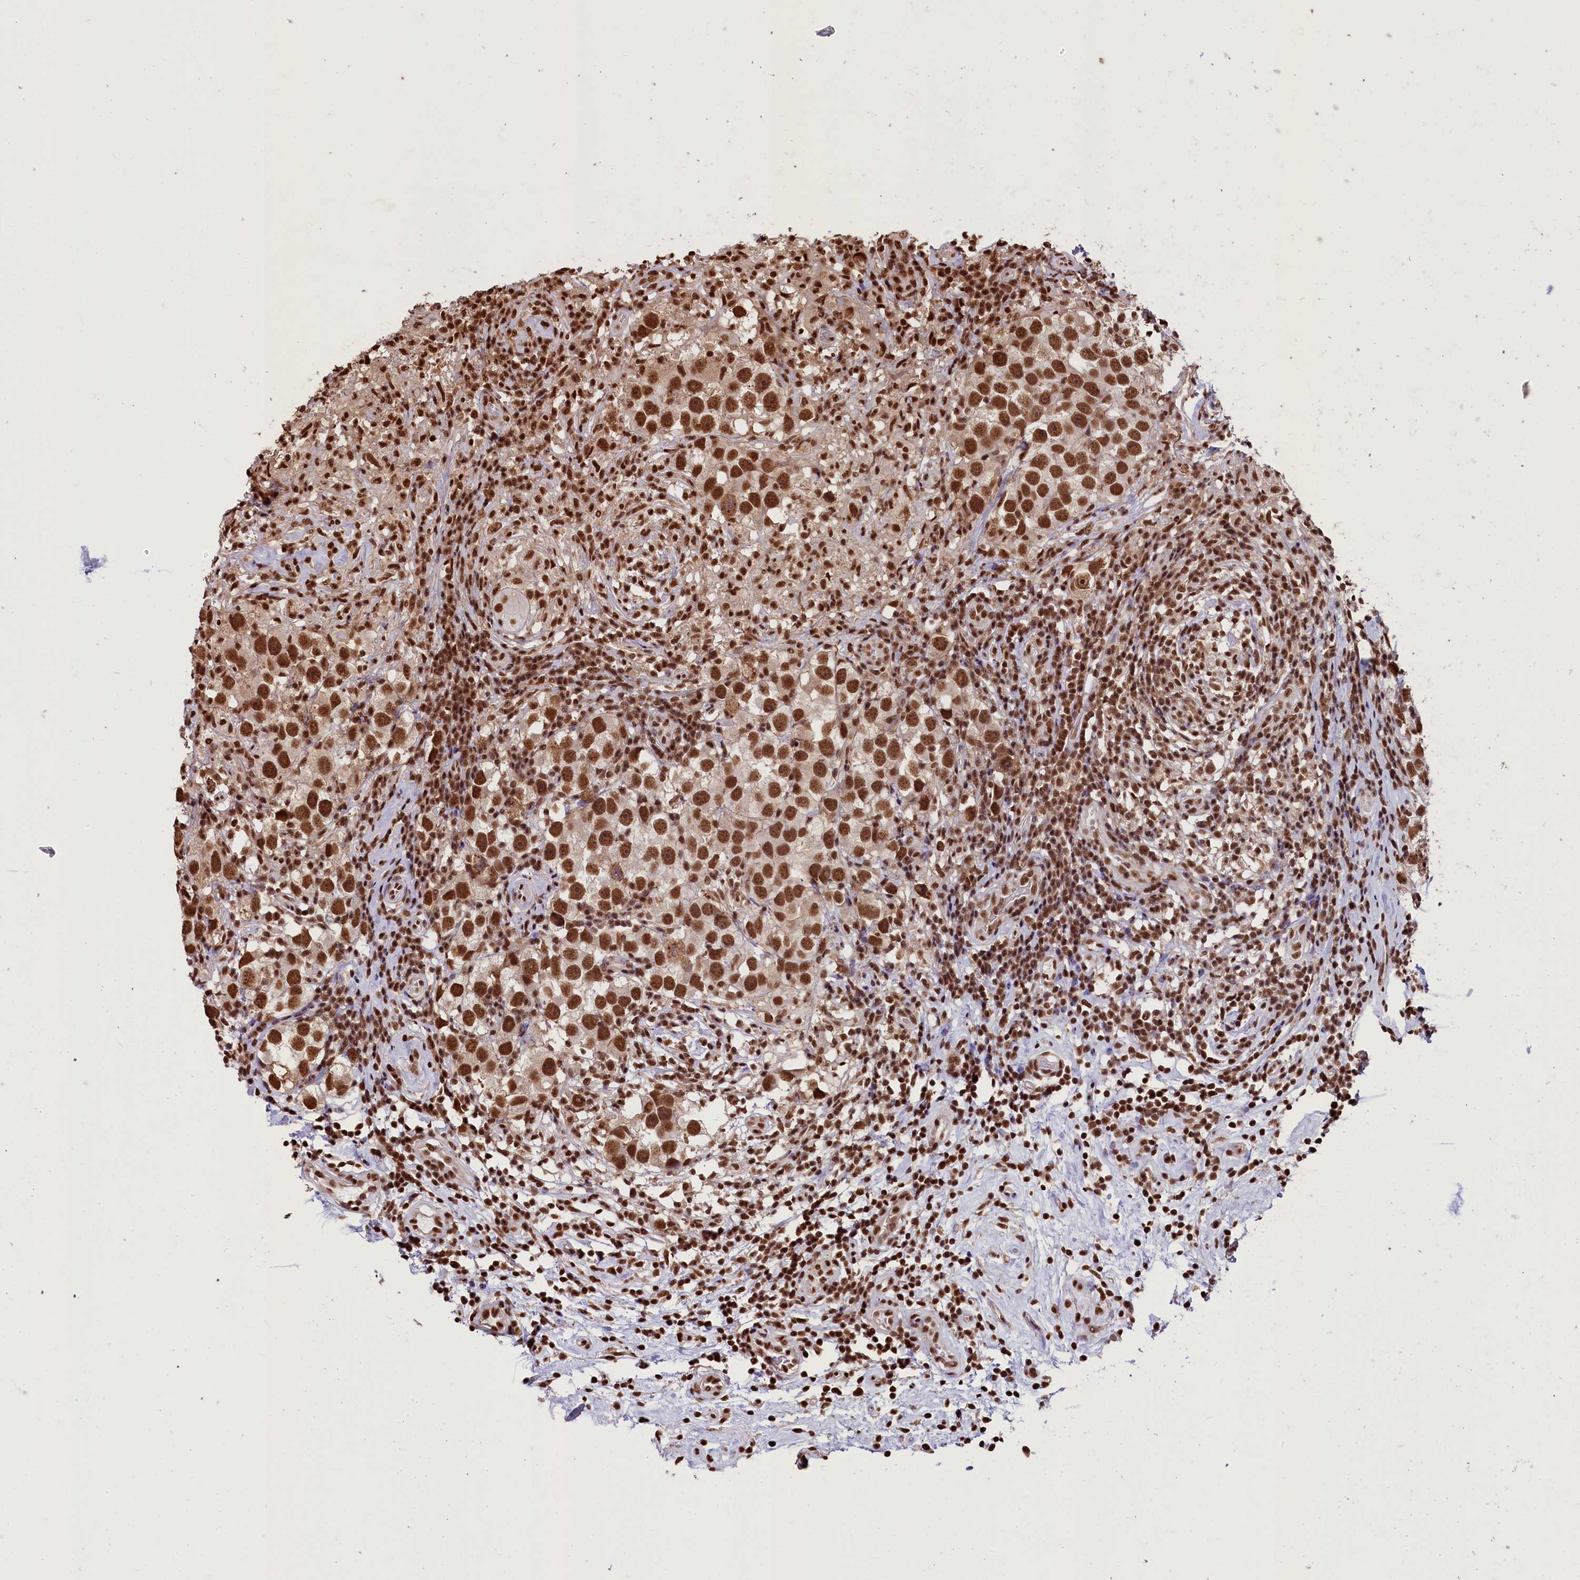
{"staining": {"intensity": "strong", "quantity": ">75%", "location": "nuclear"}, "tissue": "testis cancer", "cell_type": "Tumor cells", "image_type": "cancer", "snomed": [{"axis": "morphology", "description": "Seminoma, NOS"}, {"axis": "topography", "description": "Testis"}], "caption": "Immunohistochemical staining of testis cancer shows high levels of strong nuclear protein expression in approximately >75% of tumor cells.", "gene": "SNRPD2", "patient": {"sex": "male", "age": 49}}